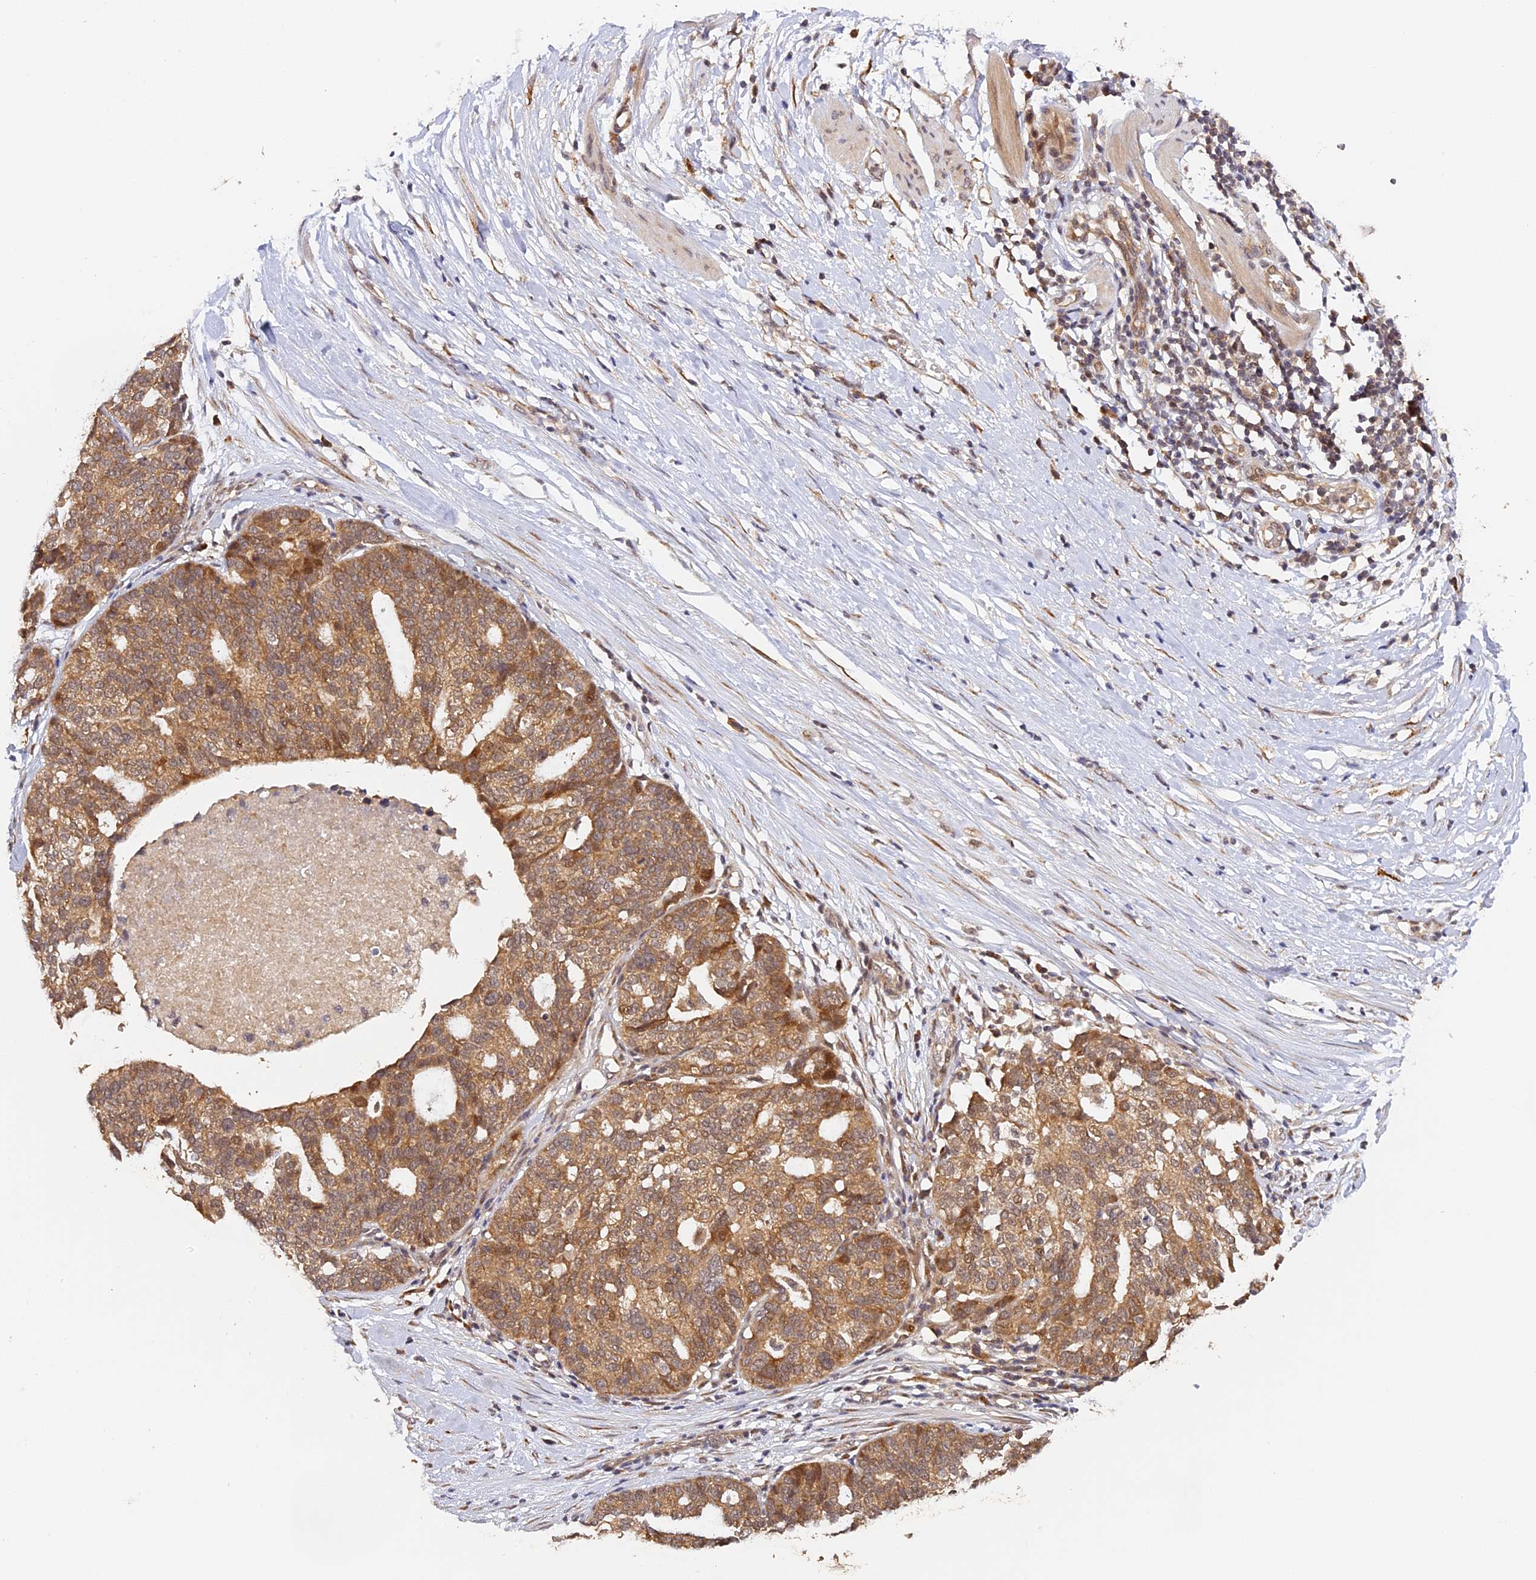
{"staining": {"intensity": "moderate", "quantity": ">75%", "location": "cytoplasmic/membranous"}, "tissue": "ovarian cancer", "cell_type": "Tumor cells", "image_type": "cancer", "snomed": [{"axis": "morphology", "description": "Cystadenocarcinoma, serous, NOS"}, {"axis": "topography", "description": "Ovary"}], "caption": "The histopathology image reveals immunohistochemical staining of ovarian cancer. There is moderate cytoplasmic/membranous staining is seen in approximately >75% of tumor cells.", "gene": "IMPACT", "patient": {"sex": "female", "age": 59}}